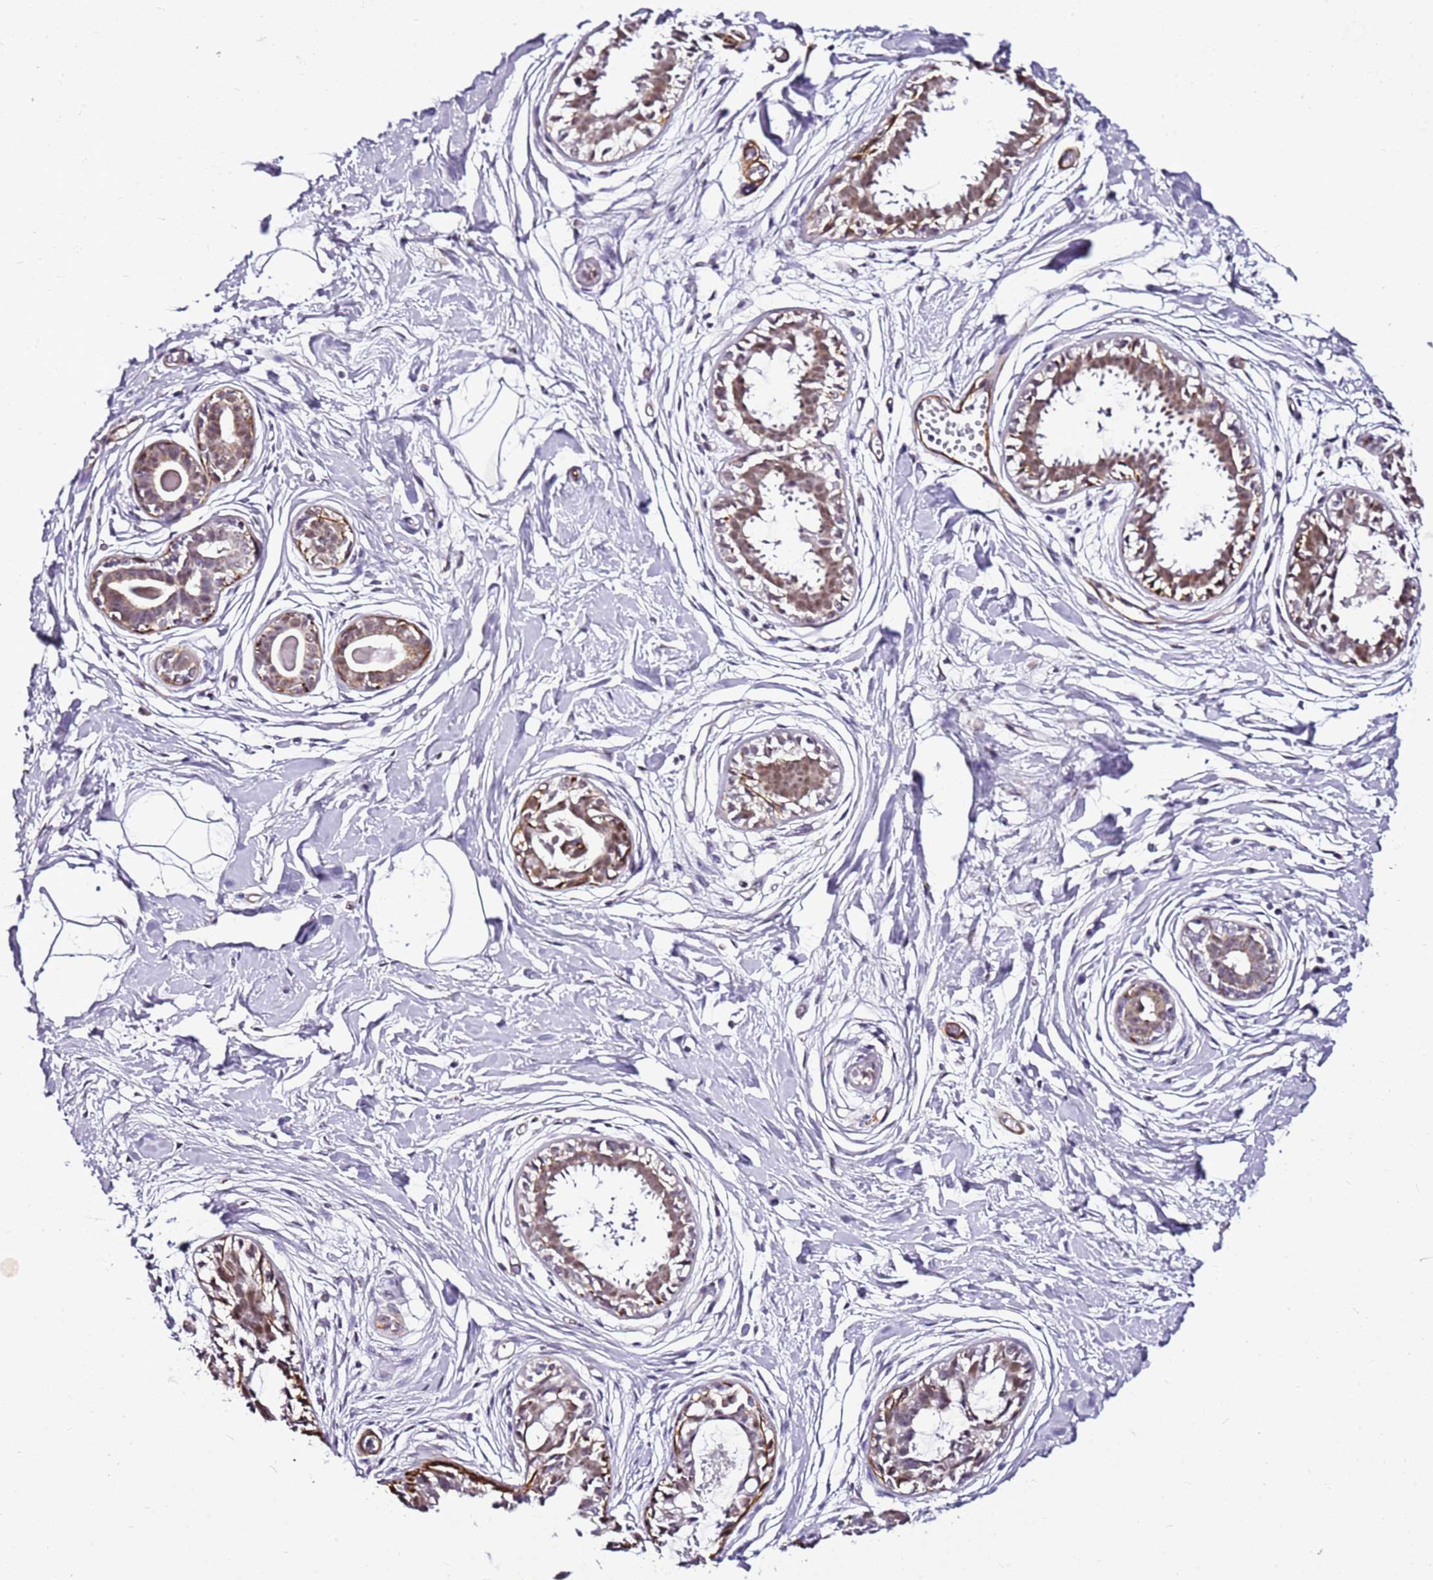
{"staining": {"intensity": "negative", "quantity": "none", "location": "none"}, "tissue": "breast", "cell_type": "Adipocytes", "image_type": "normal", "snomed": [{"axis": "morphology", "description": "Normal tissue, NOS"}, {"axis": "topography", "description": "Breast"}], "caption": "Immunohistochemistry of unremarkable breast exhibits no positivity in adipocytes. Nuclei are stained in blue.", "gene": "SMIM4", "patient": {"sex": "female", "age": 45}}